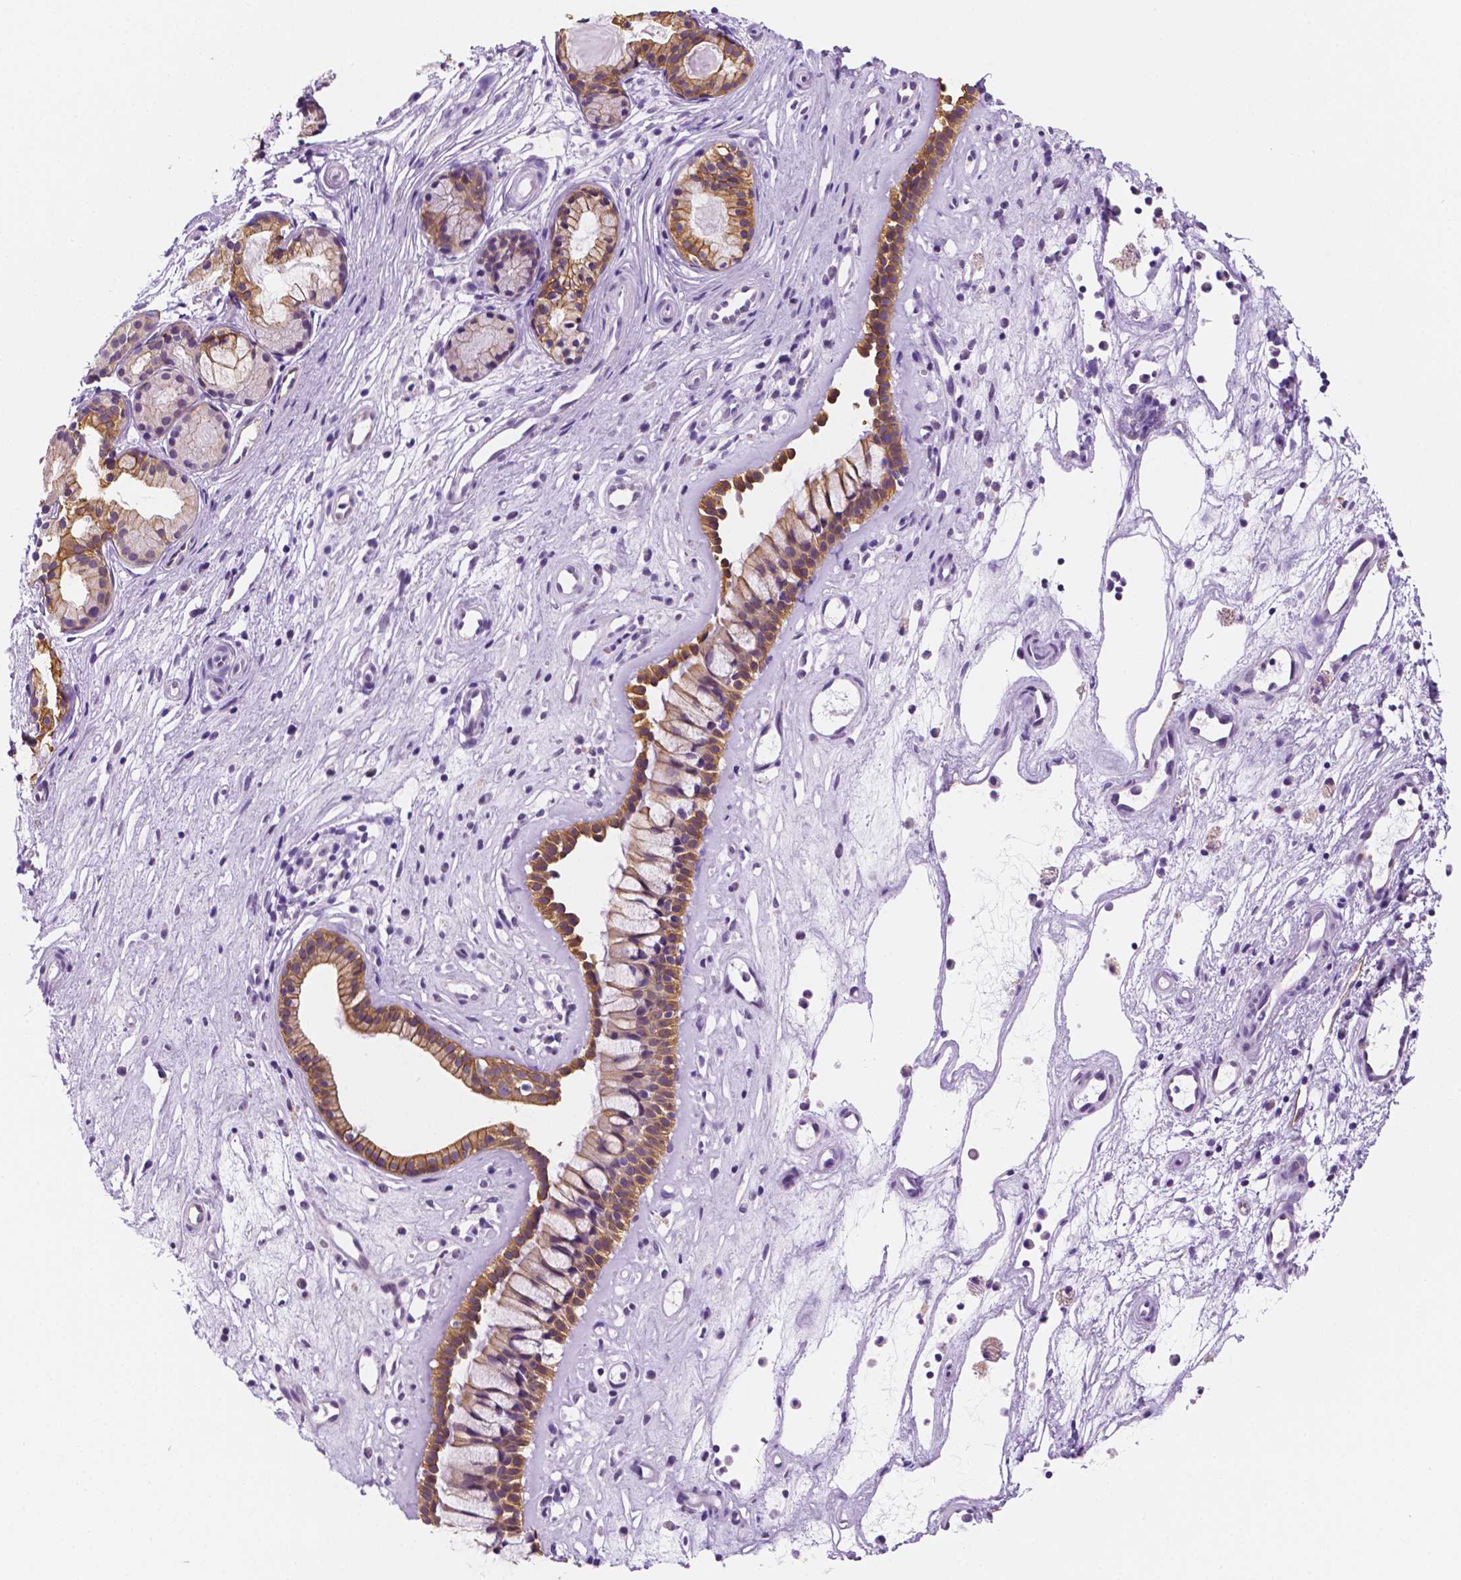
{"staining": {"intensity": "moderate", "quantity": ">75%", "location": "cytoplasmic/membranous"}, "tissue": "nasopharynx", "cell_type": "Respiratory epithelial cells", "image_type": "normal", "snomed": [{"axis": "morphology", "description": "Normal tissue, NOS"}, {"axis": "topography", "description": "Nasopharynx"}], "caption": "Immunohistochemical staining of benign nasopharynx displays medium levels of moderate cytoplasmic/membranous staining in approximately >75% of respiratory epithelial cells. Immunohistochemistry stains the protein in brown and the nuclei are stained blue.", "gene": "PPL", "patient": {"sex": "female", "age": 52}}